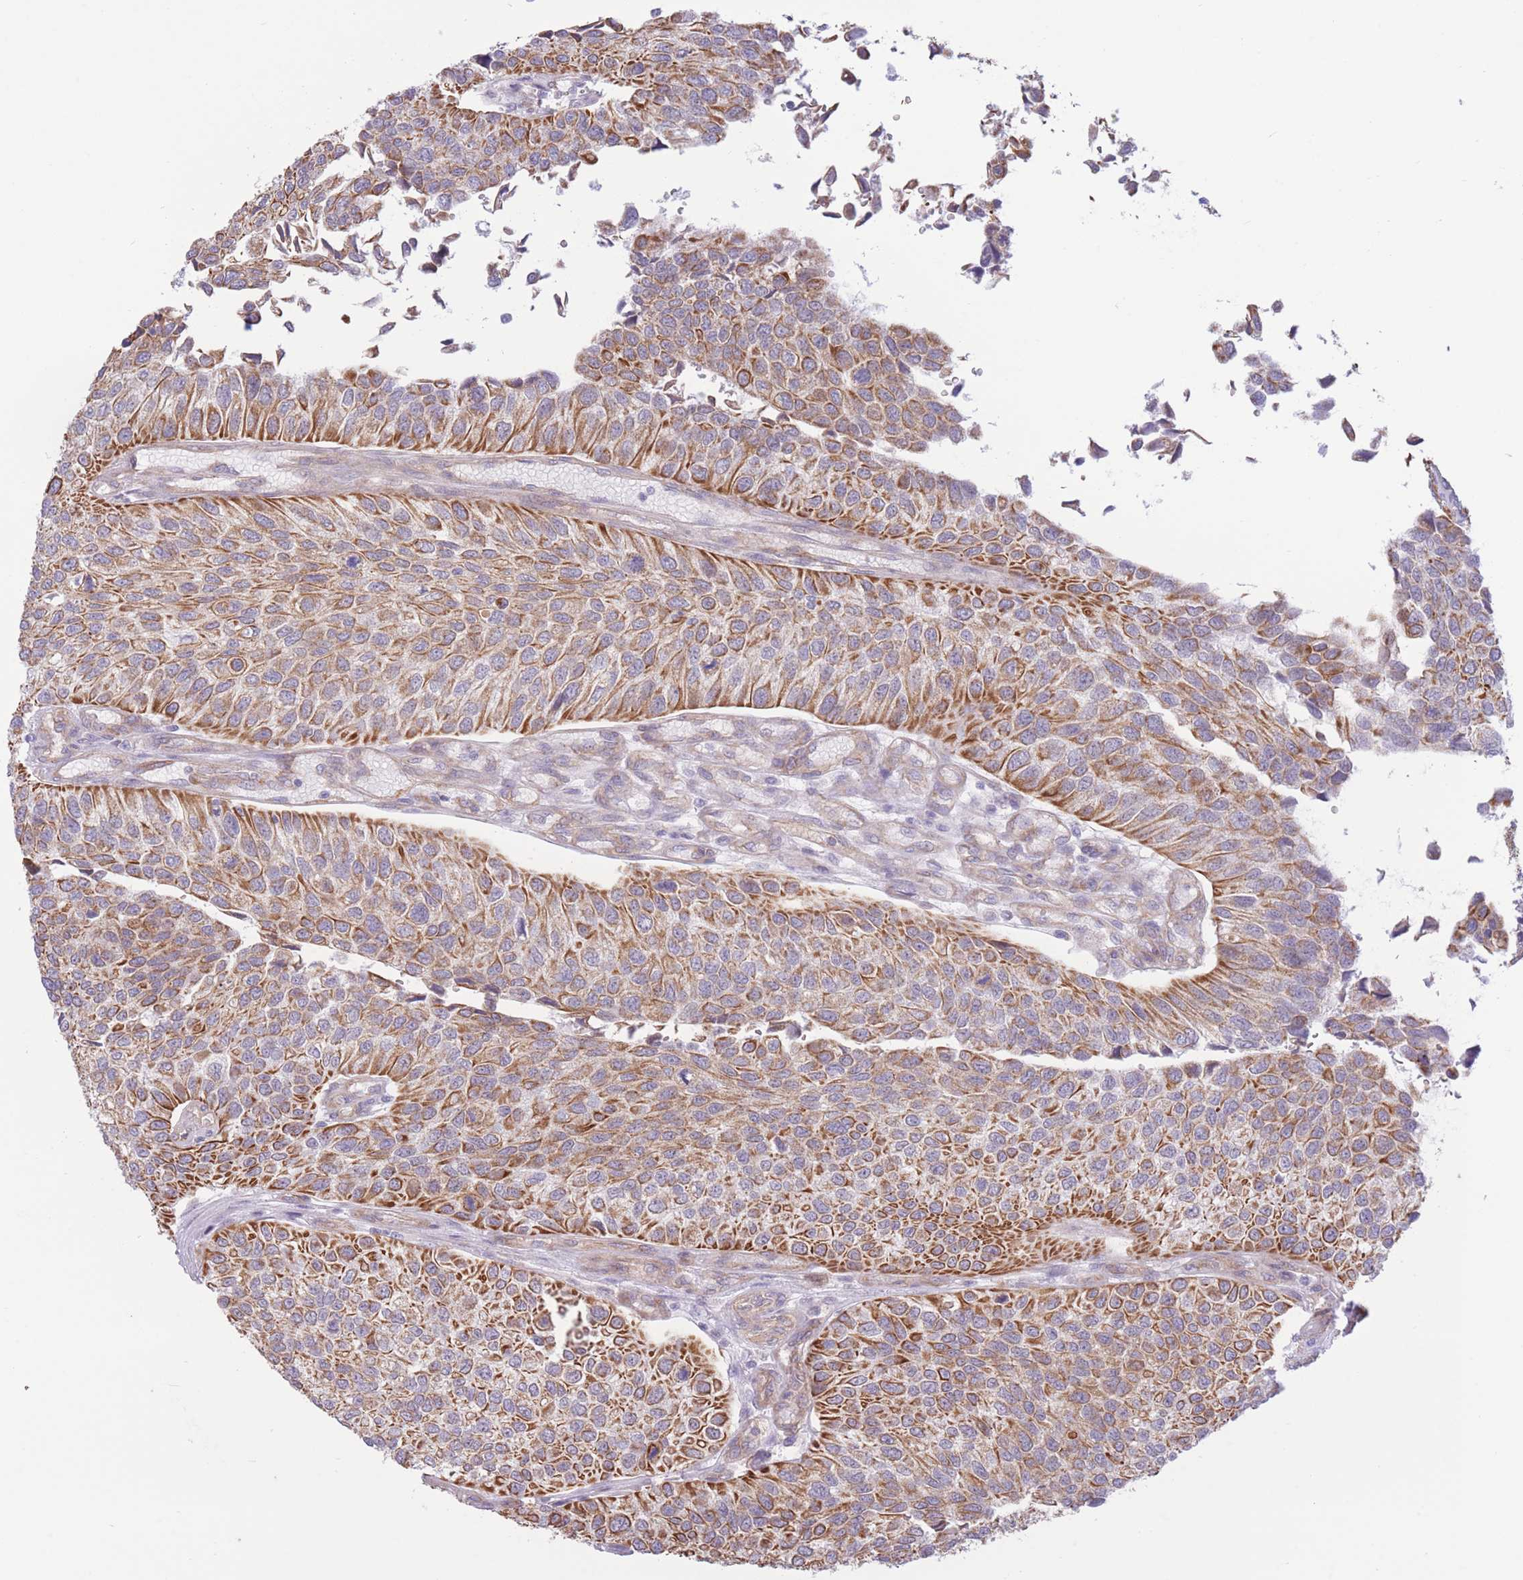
{"staining": {"intensity": "strong", "quantity": ">75%", "location": "cytoplasmic/membranous"}, "tissue": "urothelial cancer", "cell_type": "Tumor cells", "image_type": "cancer", "snomed": [{"axis": "morphology", "description": "Urothelial carcinoma, NOS"}, {"axis": "topography", "description": "Urinary bladder"}], "caption": "IHC of transitional cell carcinoma exhibits high levels of strong cytoplasmic/membranous expression in about >75% of tumor cells.", "gene": "MRPS31", "patient": {"sex": "male", "age": 55}}